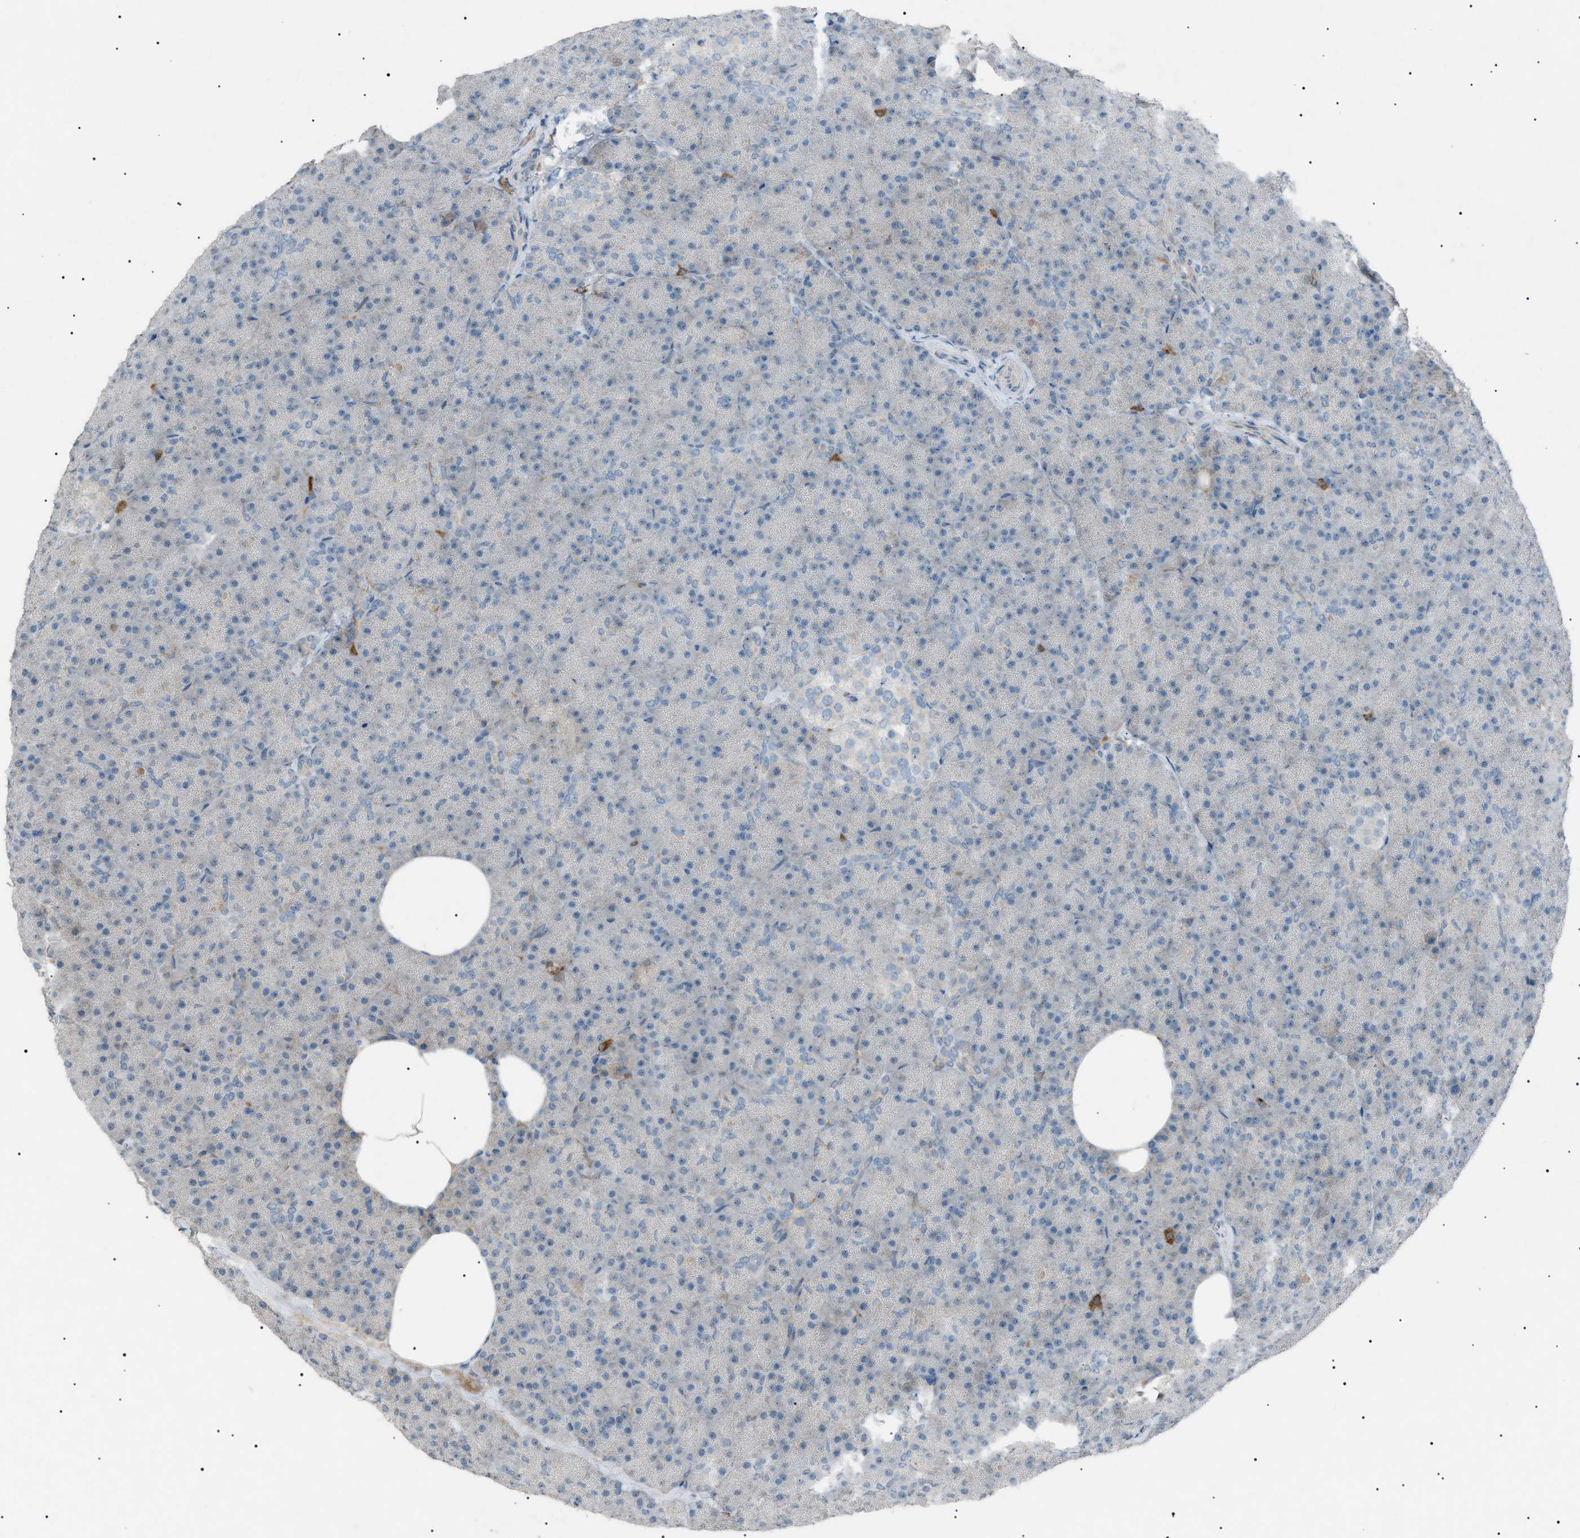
{"staining": {"intensity": "negative", "quantity": "none", "location": "none"}, "tissue": "pancreas", "cell_type": "Exocrine glandular cells", "image_type": "normal", "snomed": [{"axis": "morphology", "description": "Normal tissue, NOS"}, {"axis": "topography", "description": "Pancreas"}], "caption": "Photomicrograph shows no significant protein expression in exocrine glandular cells of unremarkable pancreas.", "gene": "BTK", "patient": {"sex": "female", "age": 35}}